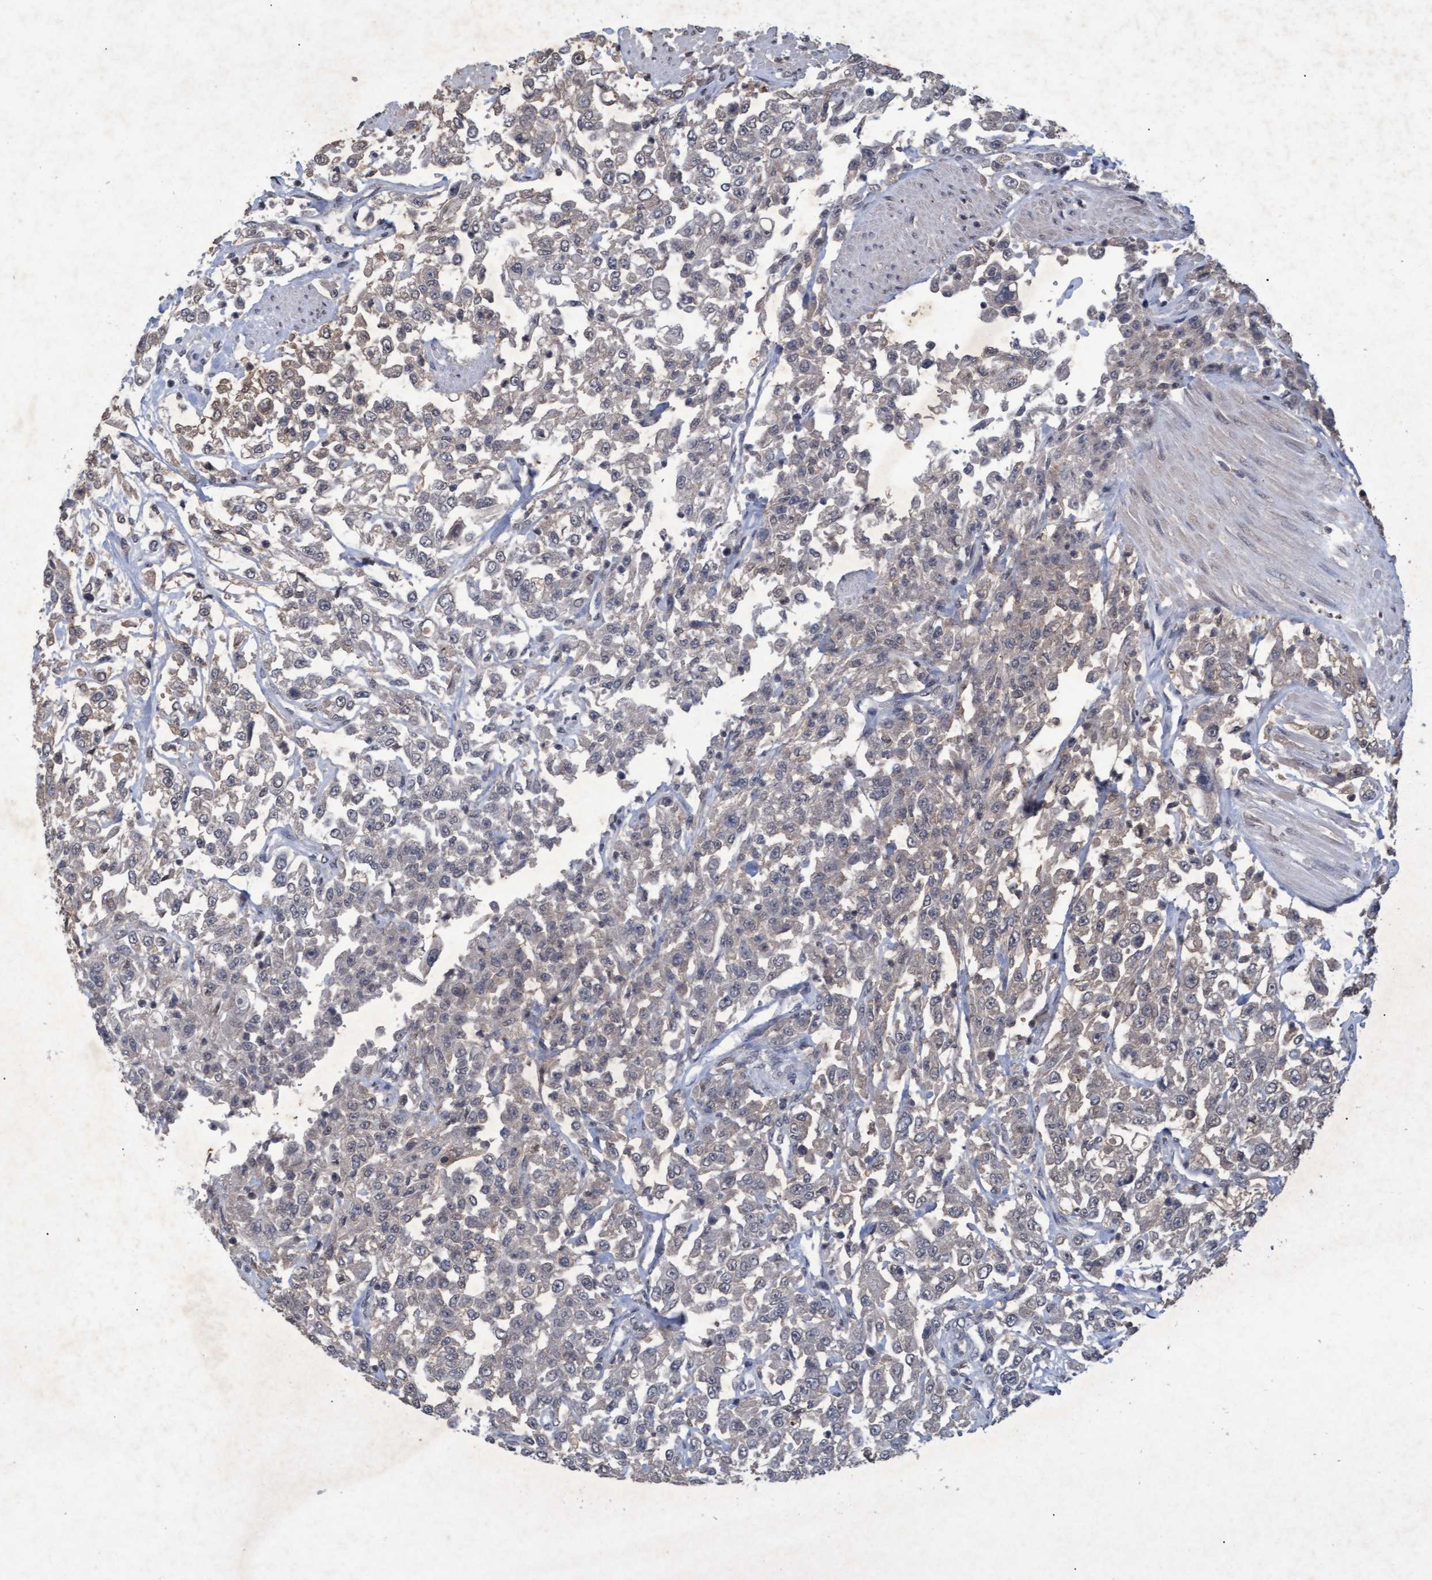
{"staining": {"intensity": "weak", "quantity": "<25%", "location": "cytoplasmic/membranous"}, "tissue": "urothelial cancer", "cell_type": "Tumor cells", "image_type": "cancer", "snomed": [{"axis": "morphology", "description": "Urothelial carcinoma, High grade"}, {"axis": "topography", "description": "Urinary bladder"}], "caption": "IHC histopathology image of neoplastic tissue: high-grade urothelial carcinoma stained with DAB (3,3'-diaminobenzidine) shows no significant protein expression in tumor cells. (DAB immunohistochemistry (IHC) visualized using brightfield microscopy, high magnification).", "gene": "GALC", "patient": {"sex": "male", "age": 46}}